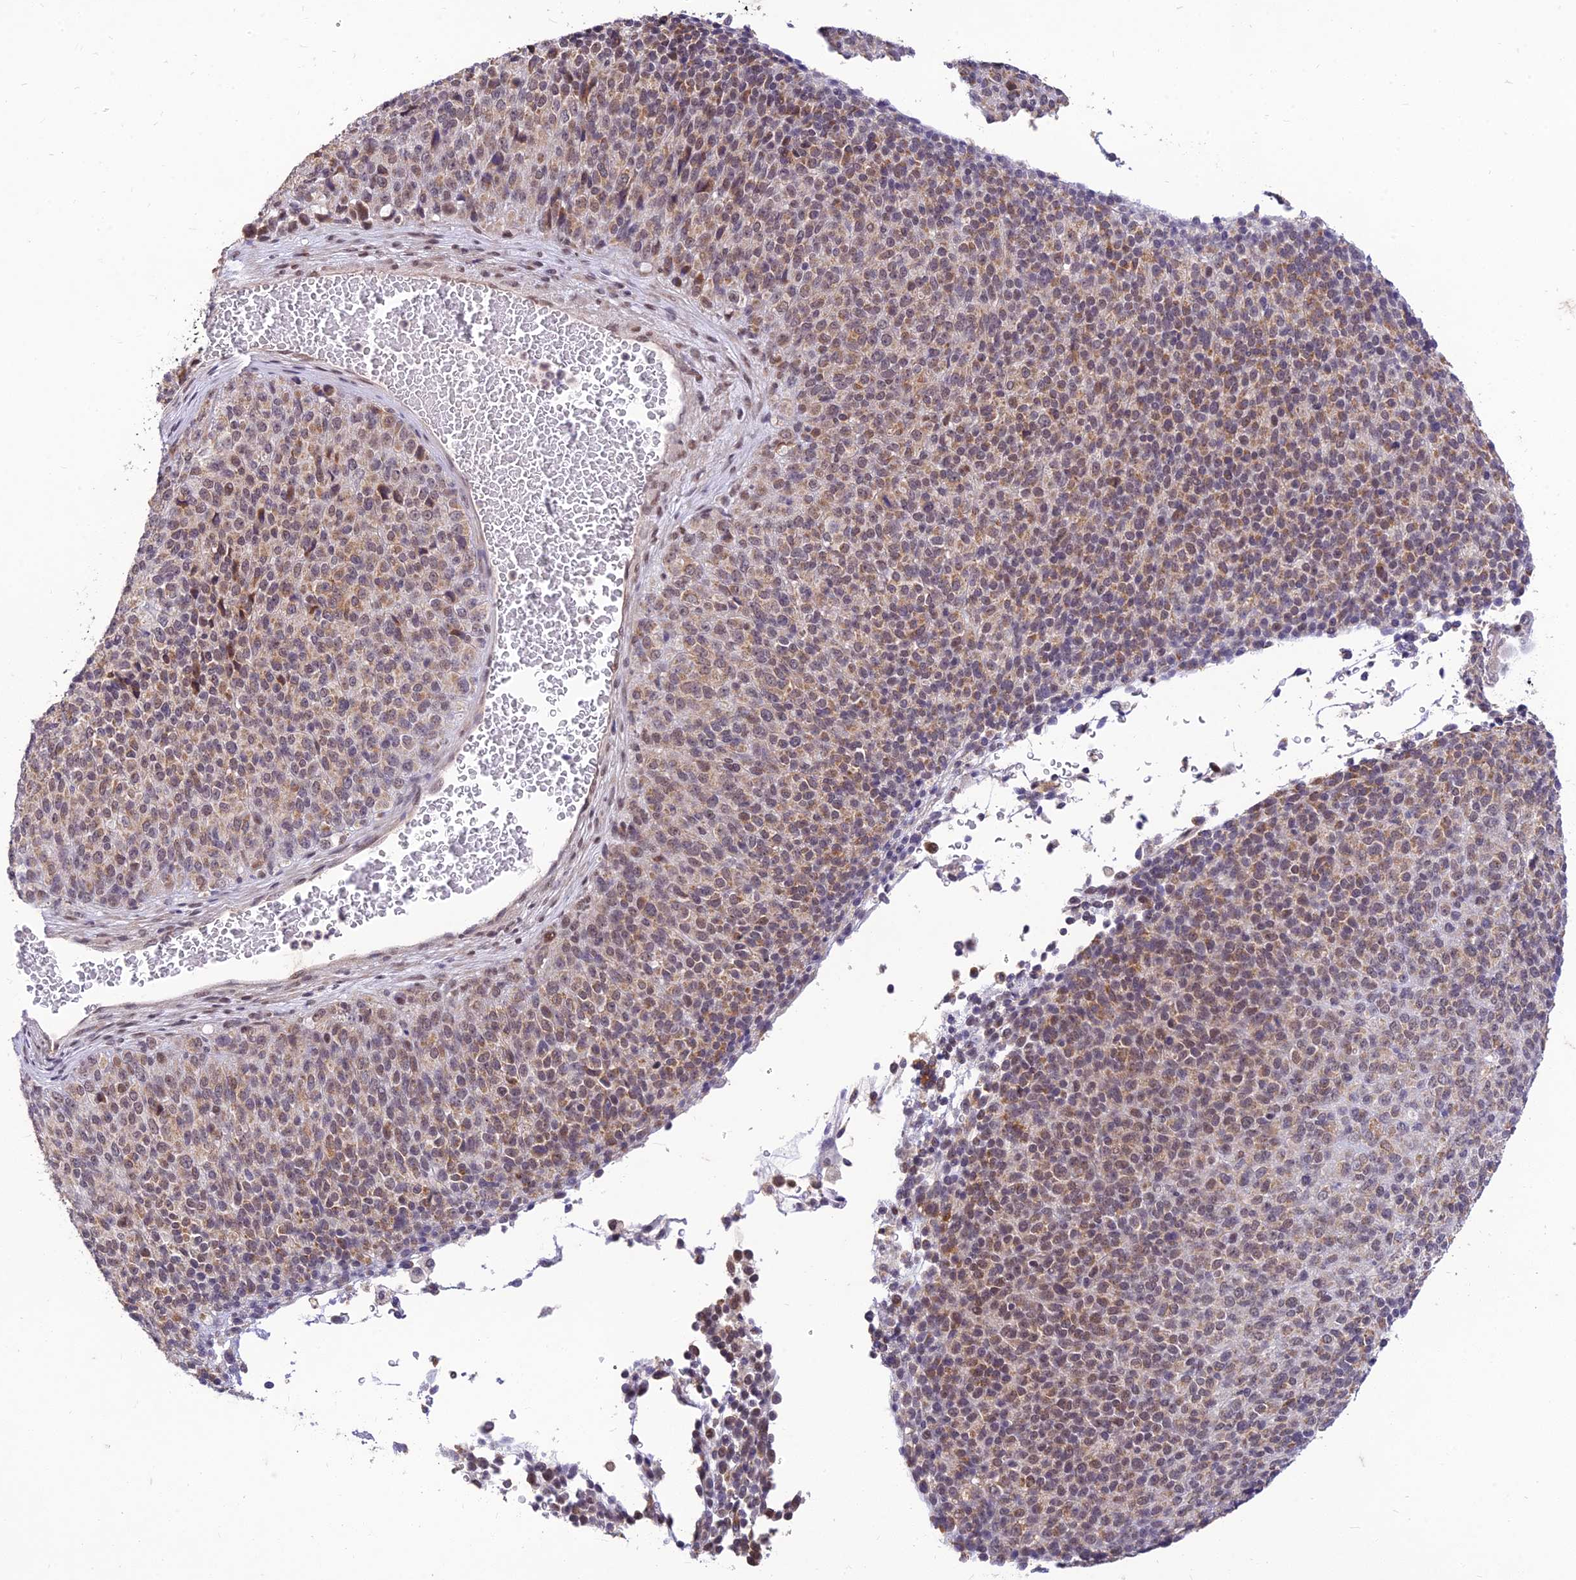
{"staining": {"intensity": "moderate", "quantity": ">75%", "location": "cytoplasmic/membranous,nuclear"}, "tissue": "melanoma", "cell_type": "Tumor cells", "image_type": "cancer", "snomed": [{"axis": "morphology", "description": "Malignant melanoma, Metastatic site"}, {"axis": "topography", "description": "Brain"}], "caption": "A high-resolution photomicrograph shows immunohistochemistry (IHC) staining of melanoma, which displays moderate cytoplasmic/membranous and nuclear staining in approximately >75% of tumor cells.", "gene": "MICOS13", "patient": {"sex": "female", "age": 56}}